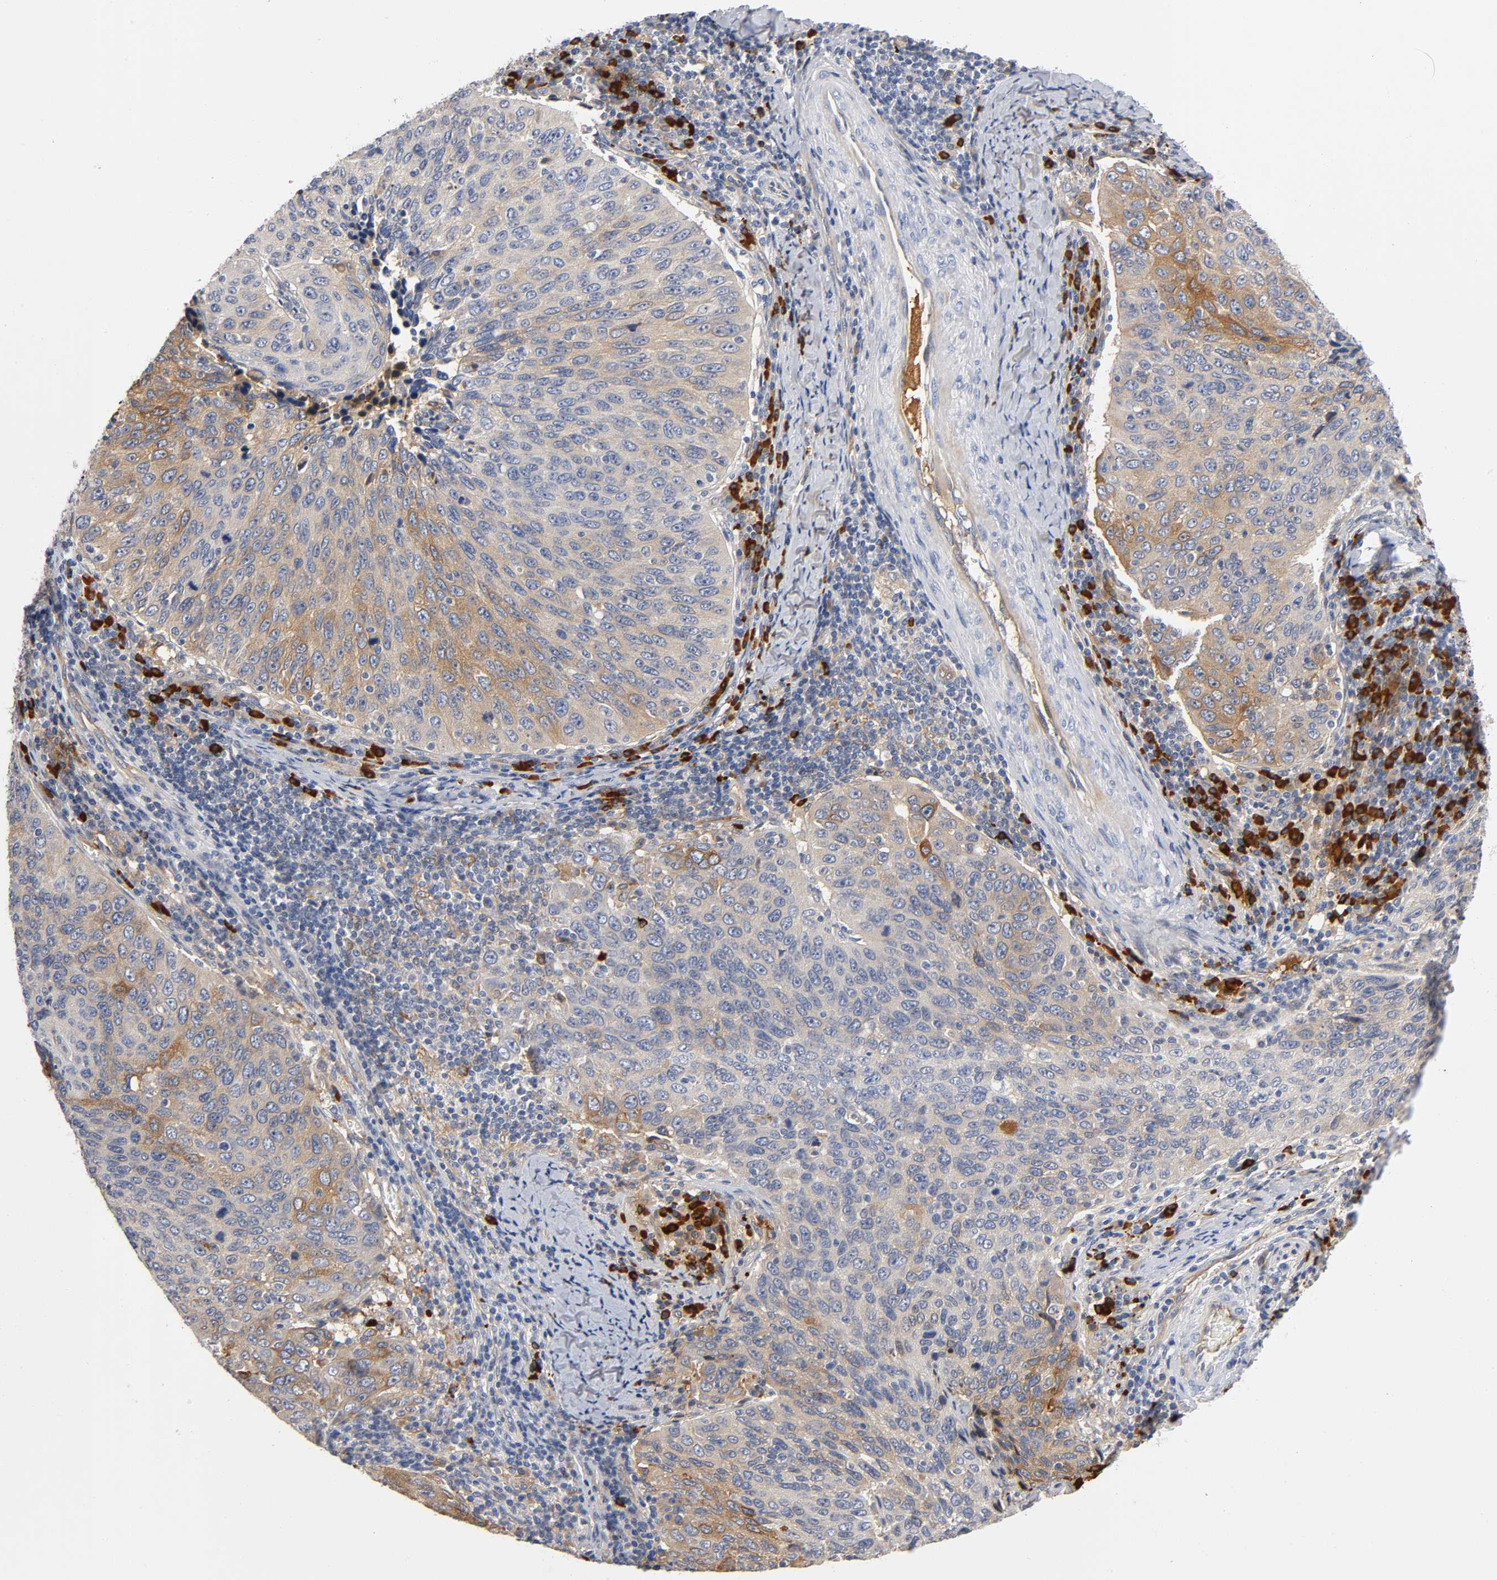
{"staining": {"intensity": "moderate", "quantity": "25%-75%", "location": "cytoplasmic/membranous"}, "tissue": "cervical cancer", "cell_type": "Tumor cells", "image_type": "cancer", "snomed": [{"axis": "morphology", "description": "Squamous cell carcinoma, NOS"}, {"axis": "topography", "description": "Cervix"}], "caption": "Protein staining shows moderate cytoplasmic/membranous staining in about 25%-75% of tumor cells in cervical squamous cell carcinoma.", "gene": "NOVA1", "patient": {"sex": "female", "age": 53}}